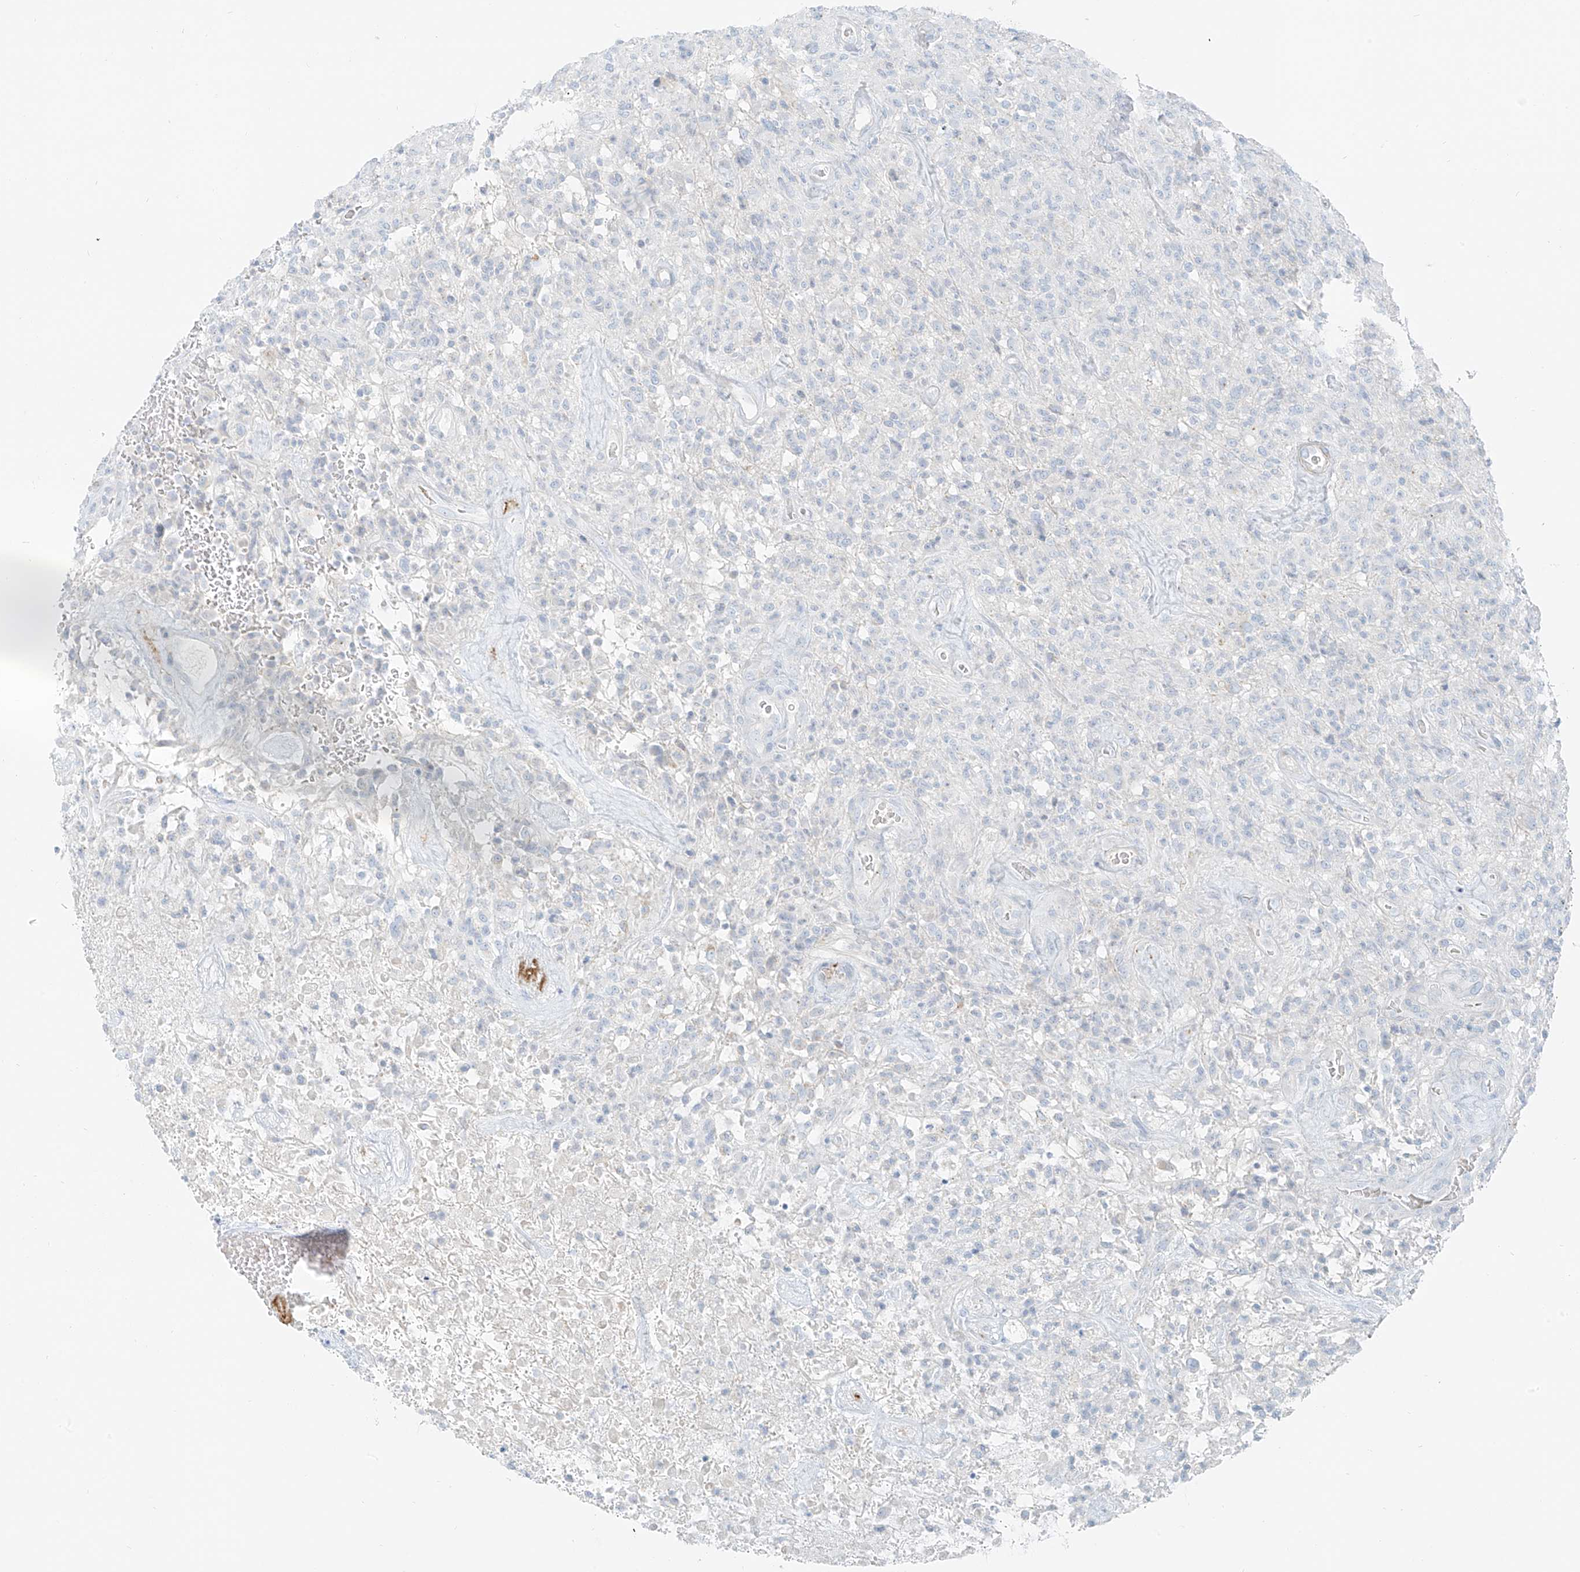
{"staining": {"intensity": "negative", "quantity": "none", "location": "none"}, "tissue": "glioma", "cell_type": "Tumor cells", "image_type": "cancer", "snomed": [{"axis": "morphology", "description": "Glioma, malignant, High grade"}, {"axis": "topography", "description": "Brain"}], "caption": "The histopathology image demonstrates no staining of tumor cells in glioma.", "gene": "SMCP", "patient": {"sex": "female", "age": 57}}